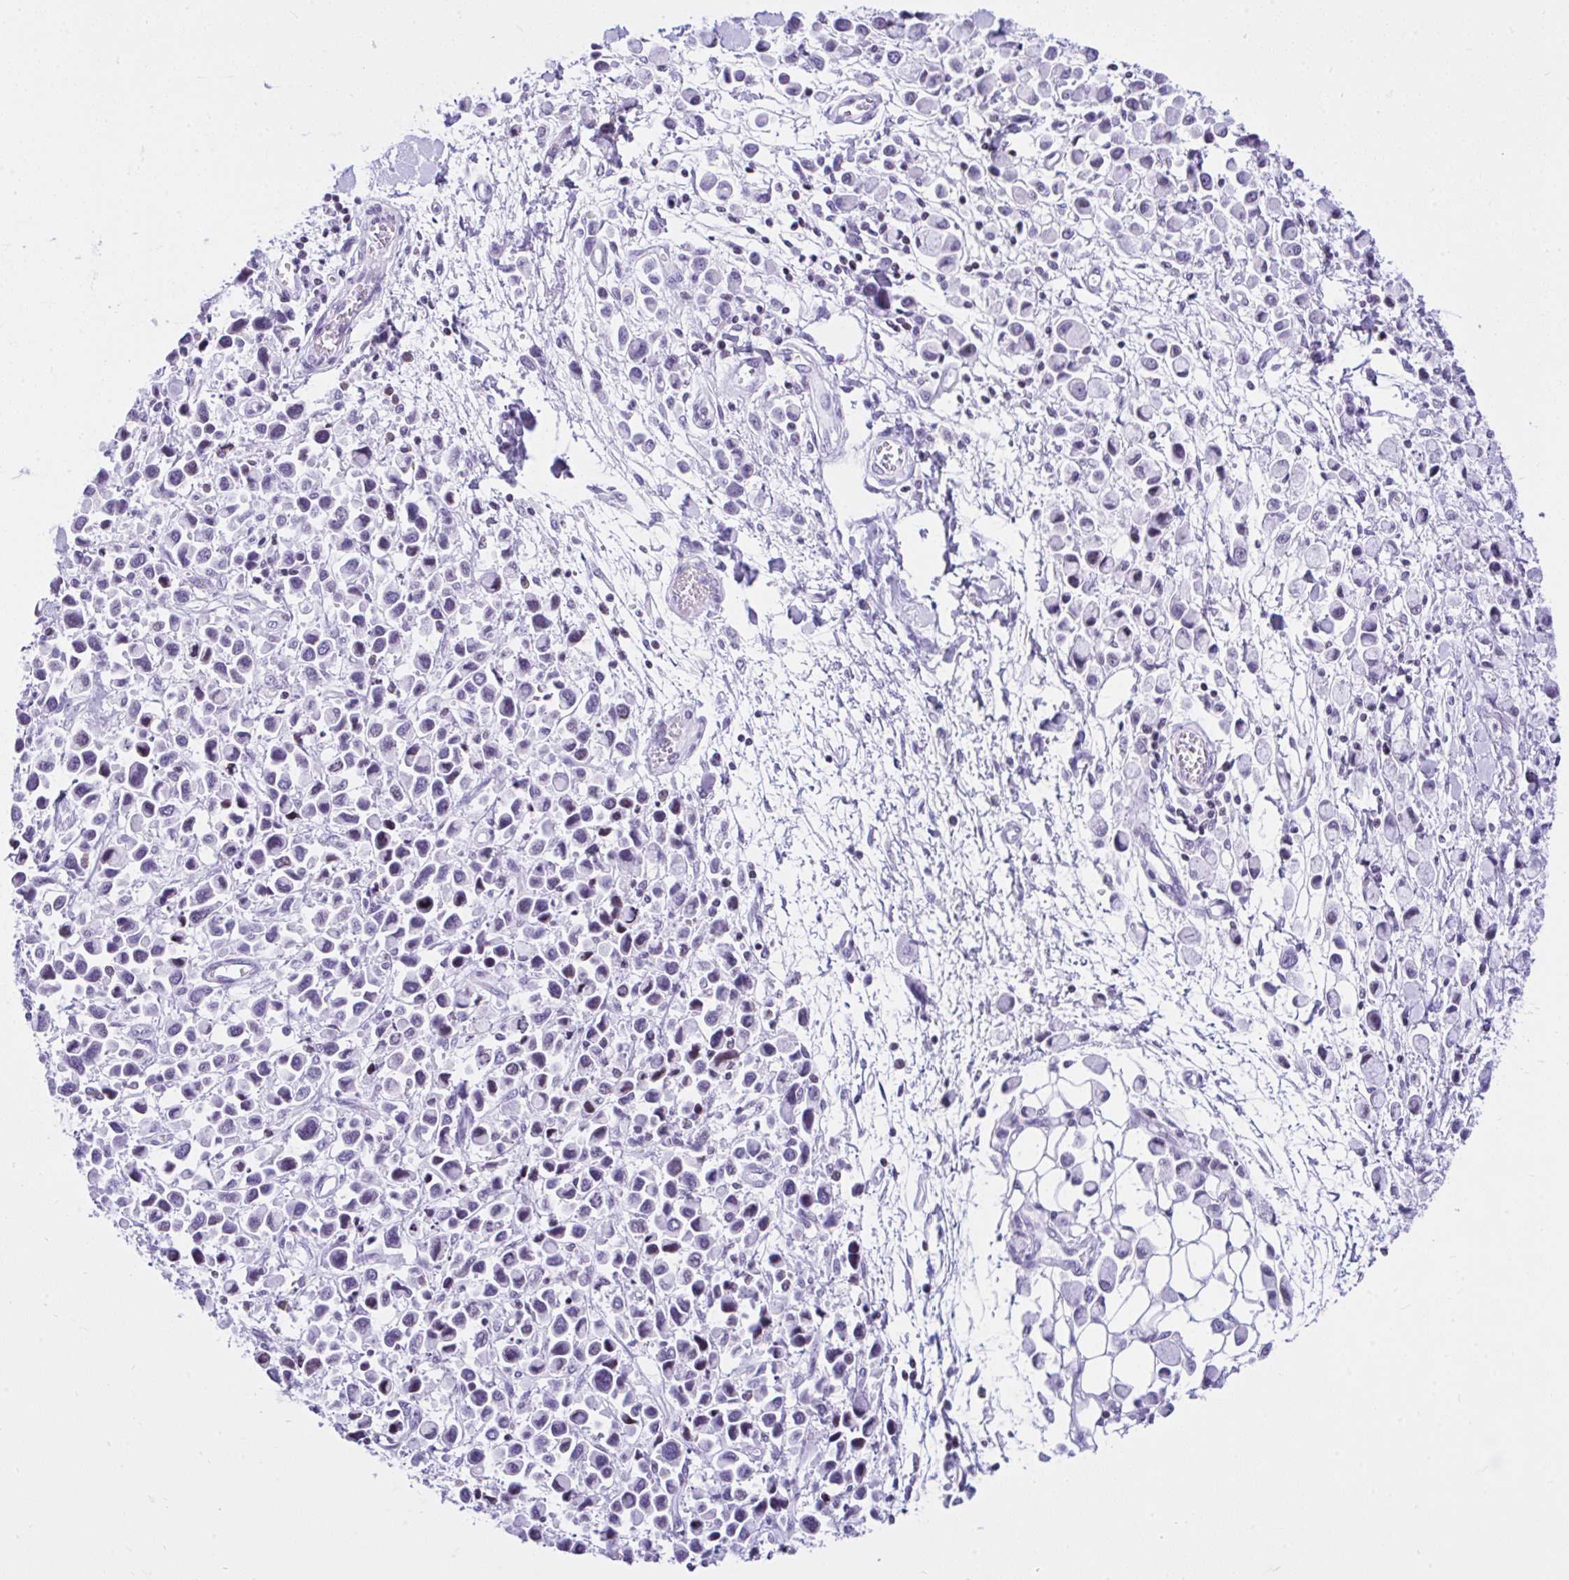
{"staining": {"intensity": "negative", "quantity": "none", "location": "none"}, "tissue": "stomach cancer", "cell_type": "Tumor cells", "image_type": "cancer", "snomed": [{"axis": "morphology", "description": "Adenocarcinoma, NOS"}, {"axis": "topography", "description": "Stomach"}], "caption": "This is an immunohistochemistry micrograph of stomach adenocarcinoma. There is no staining in tumor cells.", "gene": "KRT27", "patient": {"sex": "female", "age": 81}}